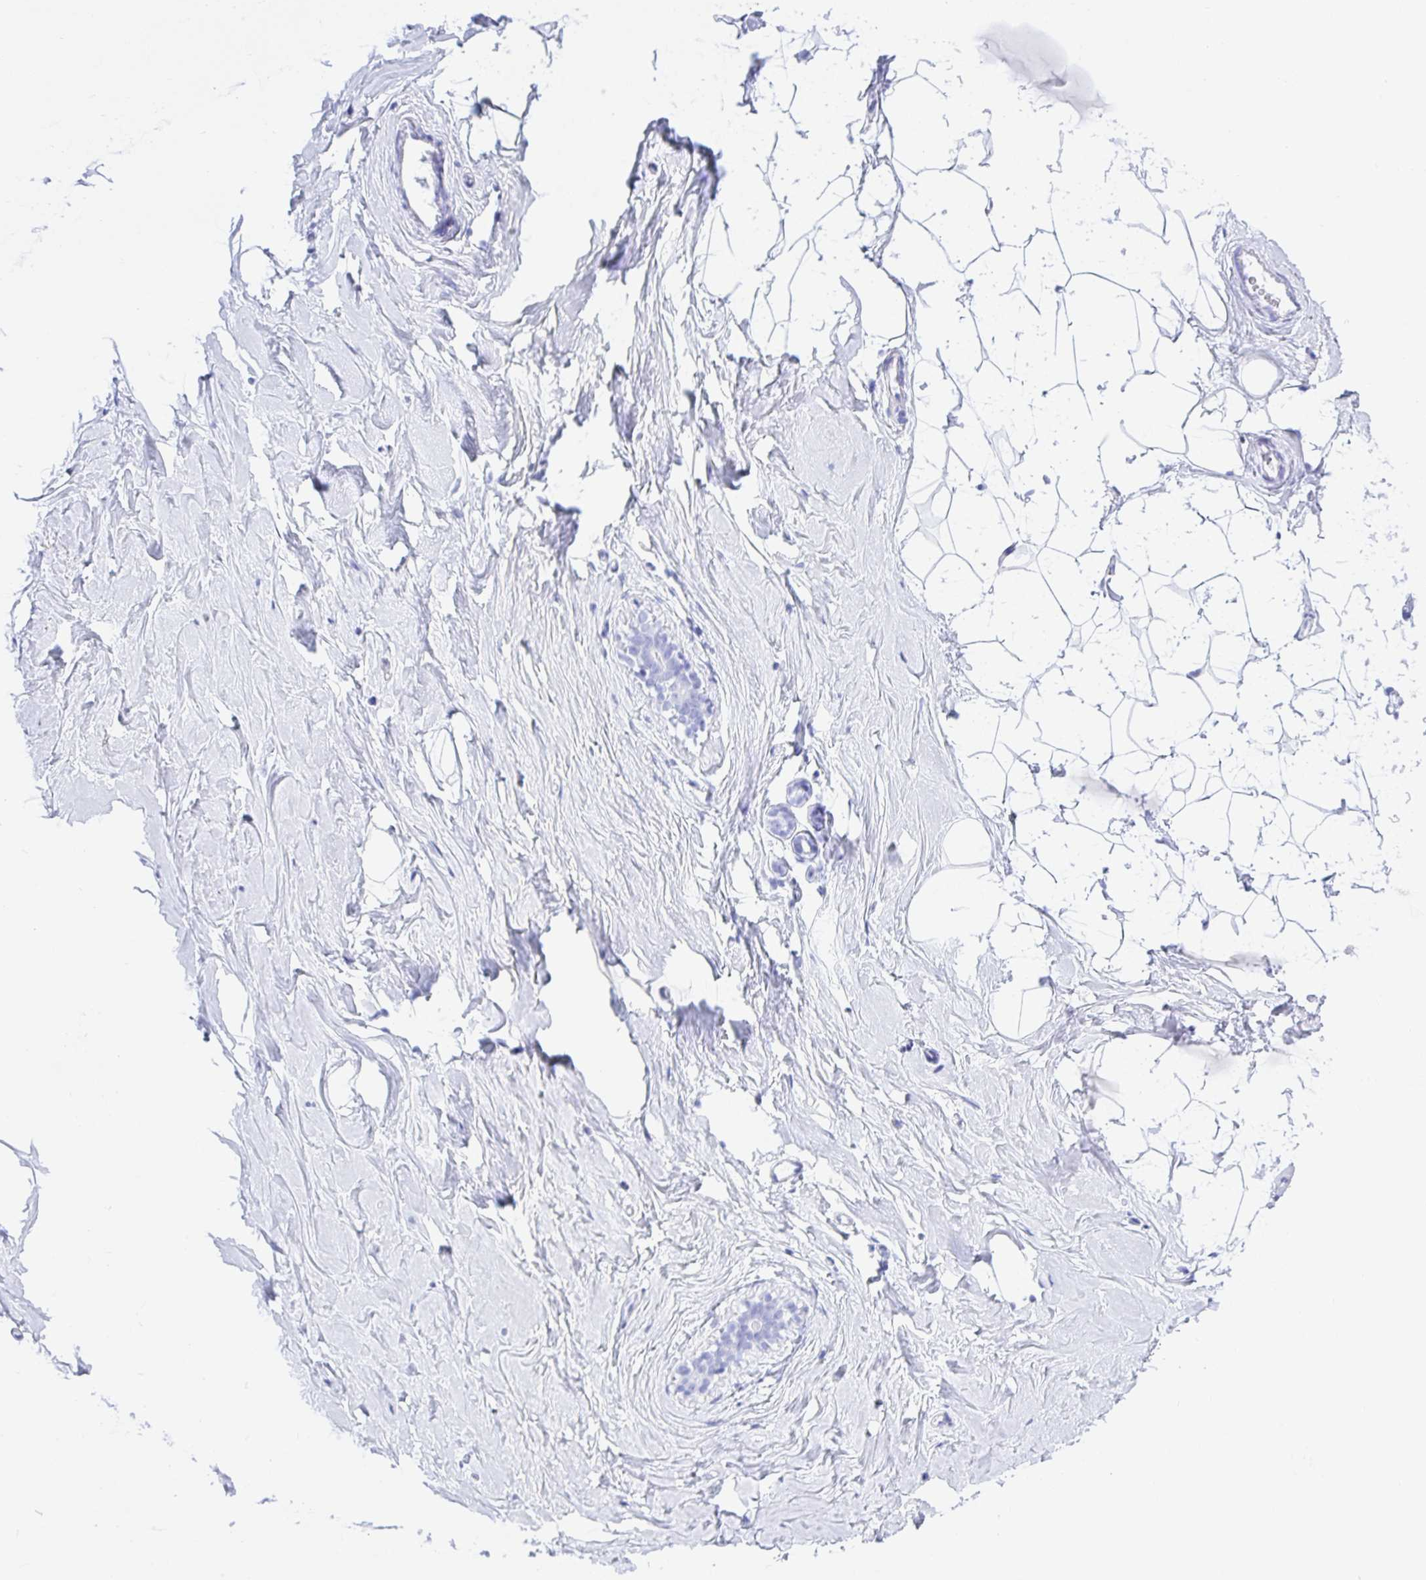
{"staining": {"intensity": "negative", "quantity": "none", "location": "none"}, "tissue": "breast", "cell_type": "Adipocytes", "image_type": "normal", "snomed": [{"axis": "morphology", "description": "Normal tissue, NOS"}, {"axis": "topography", "description": "Breast"}], "caption": "DAB (3,3'-diaminobenzidine) immunohistochemical staining of benign breast displays no significant expression in adipocytes.", "gene": "FRMD3", "patient": {"sex": "female", "age": 32}}